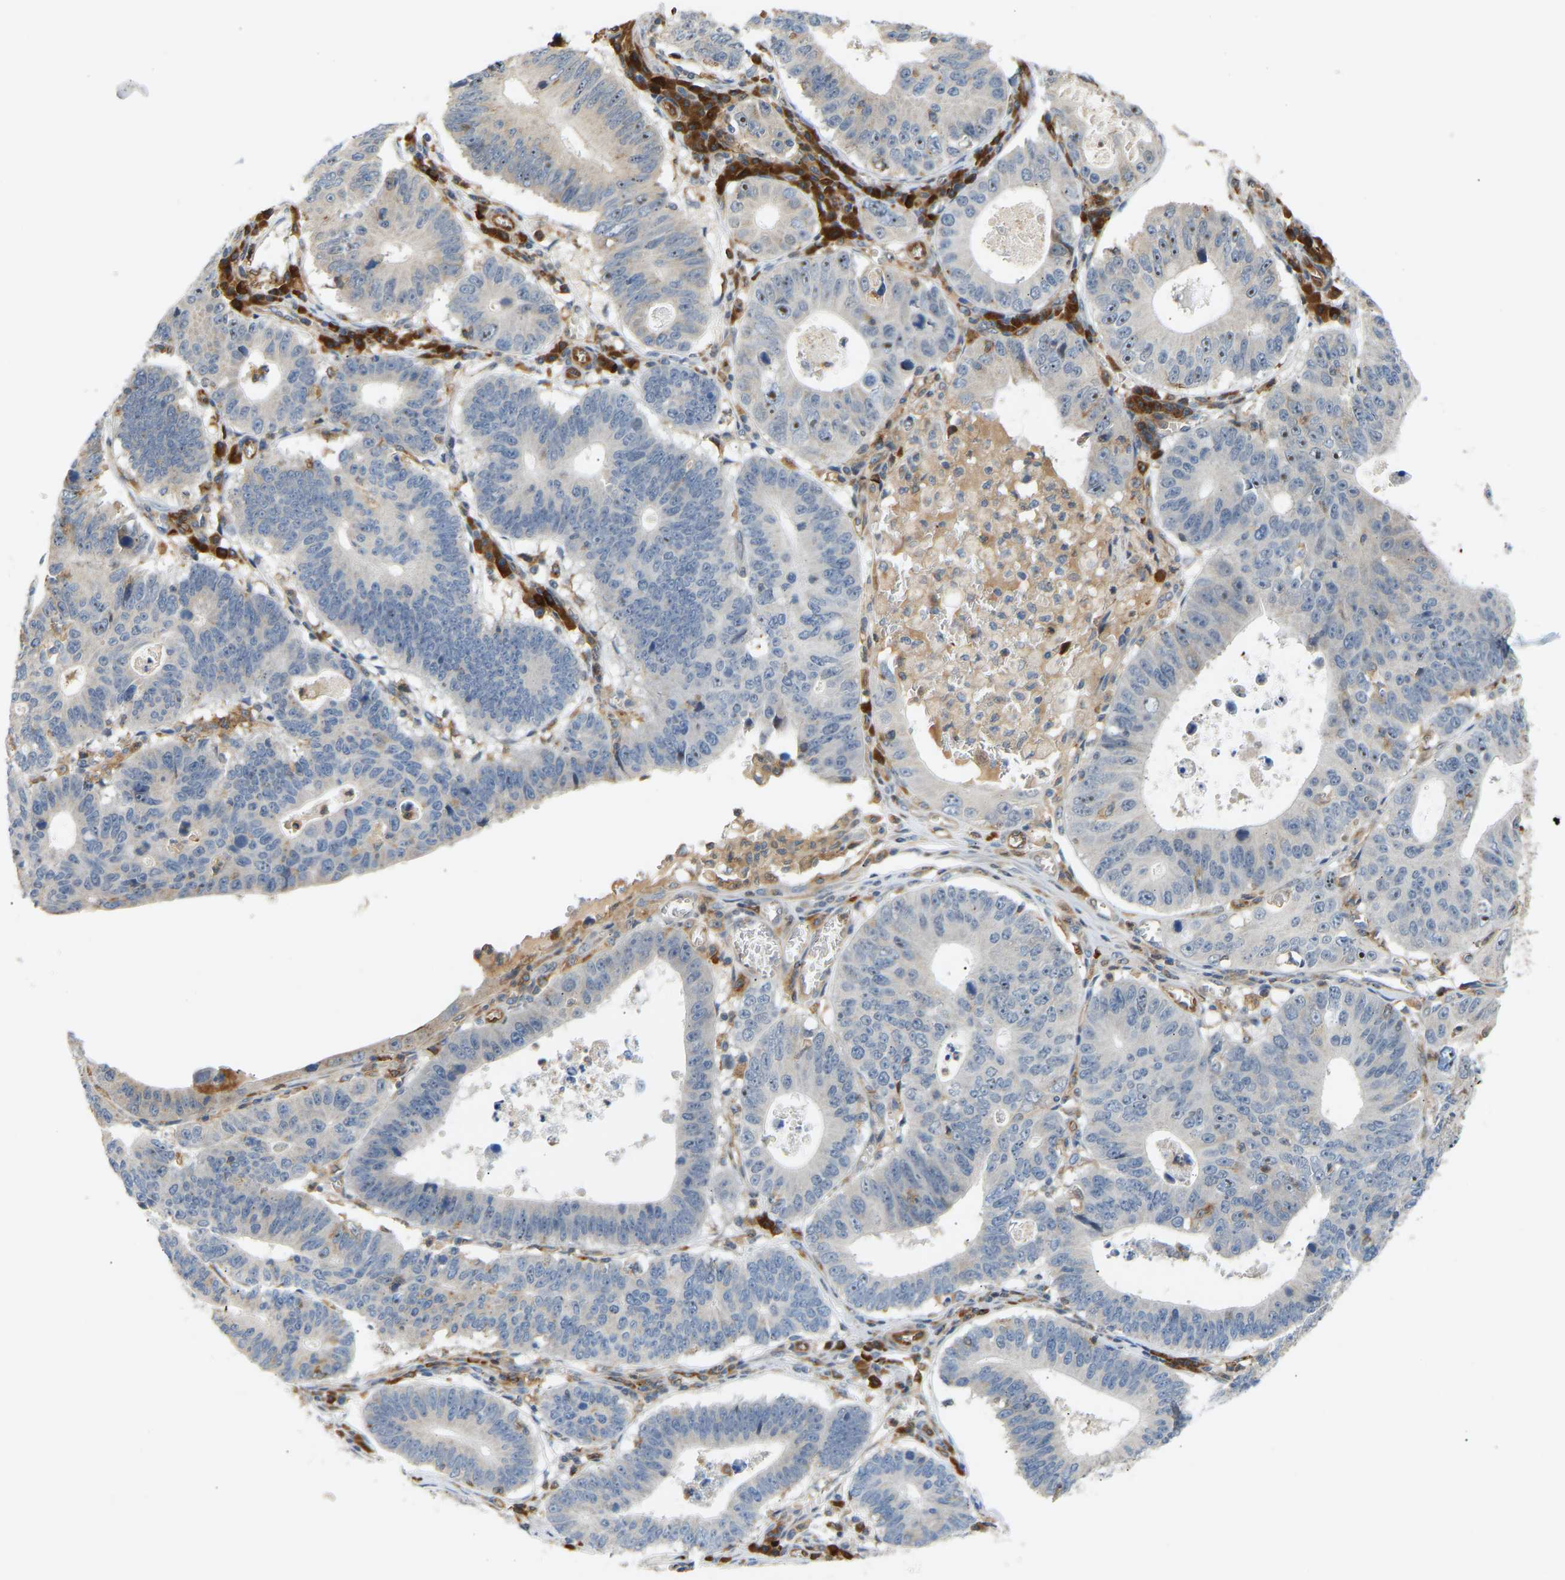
{"staining": {"intensity": "negative", "quantity": "none", "location": "none"}, "tissue": "stomach cancer", "cell_type": "Tumor cells", "image_type": "cancer", "snomed": [{"axis": "morphology", "description": "Adenocarcinoma, NOS"}, {"axis": "topography", "description": "Stomach"}], "caption": "An image of human stomach cancer (adenocarcinoma) is negative for staining in tumor cells.", "gene": "PLCG2", "patient": {"sex": "male", "age": 59}}